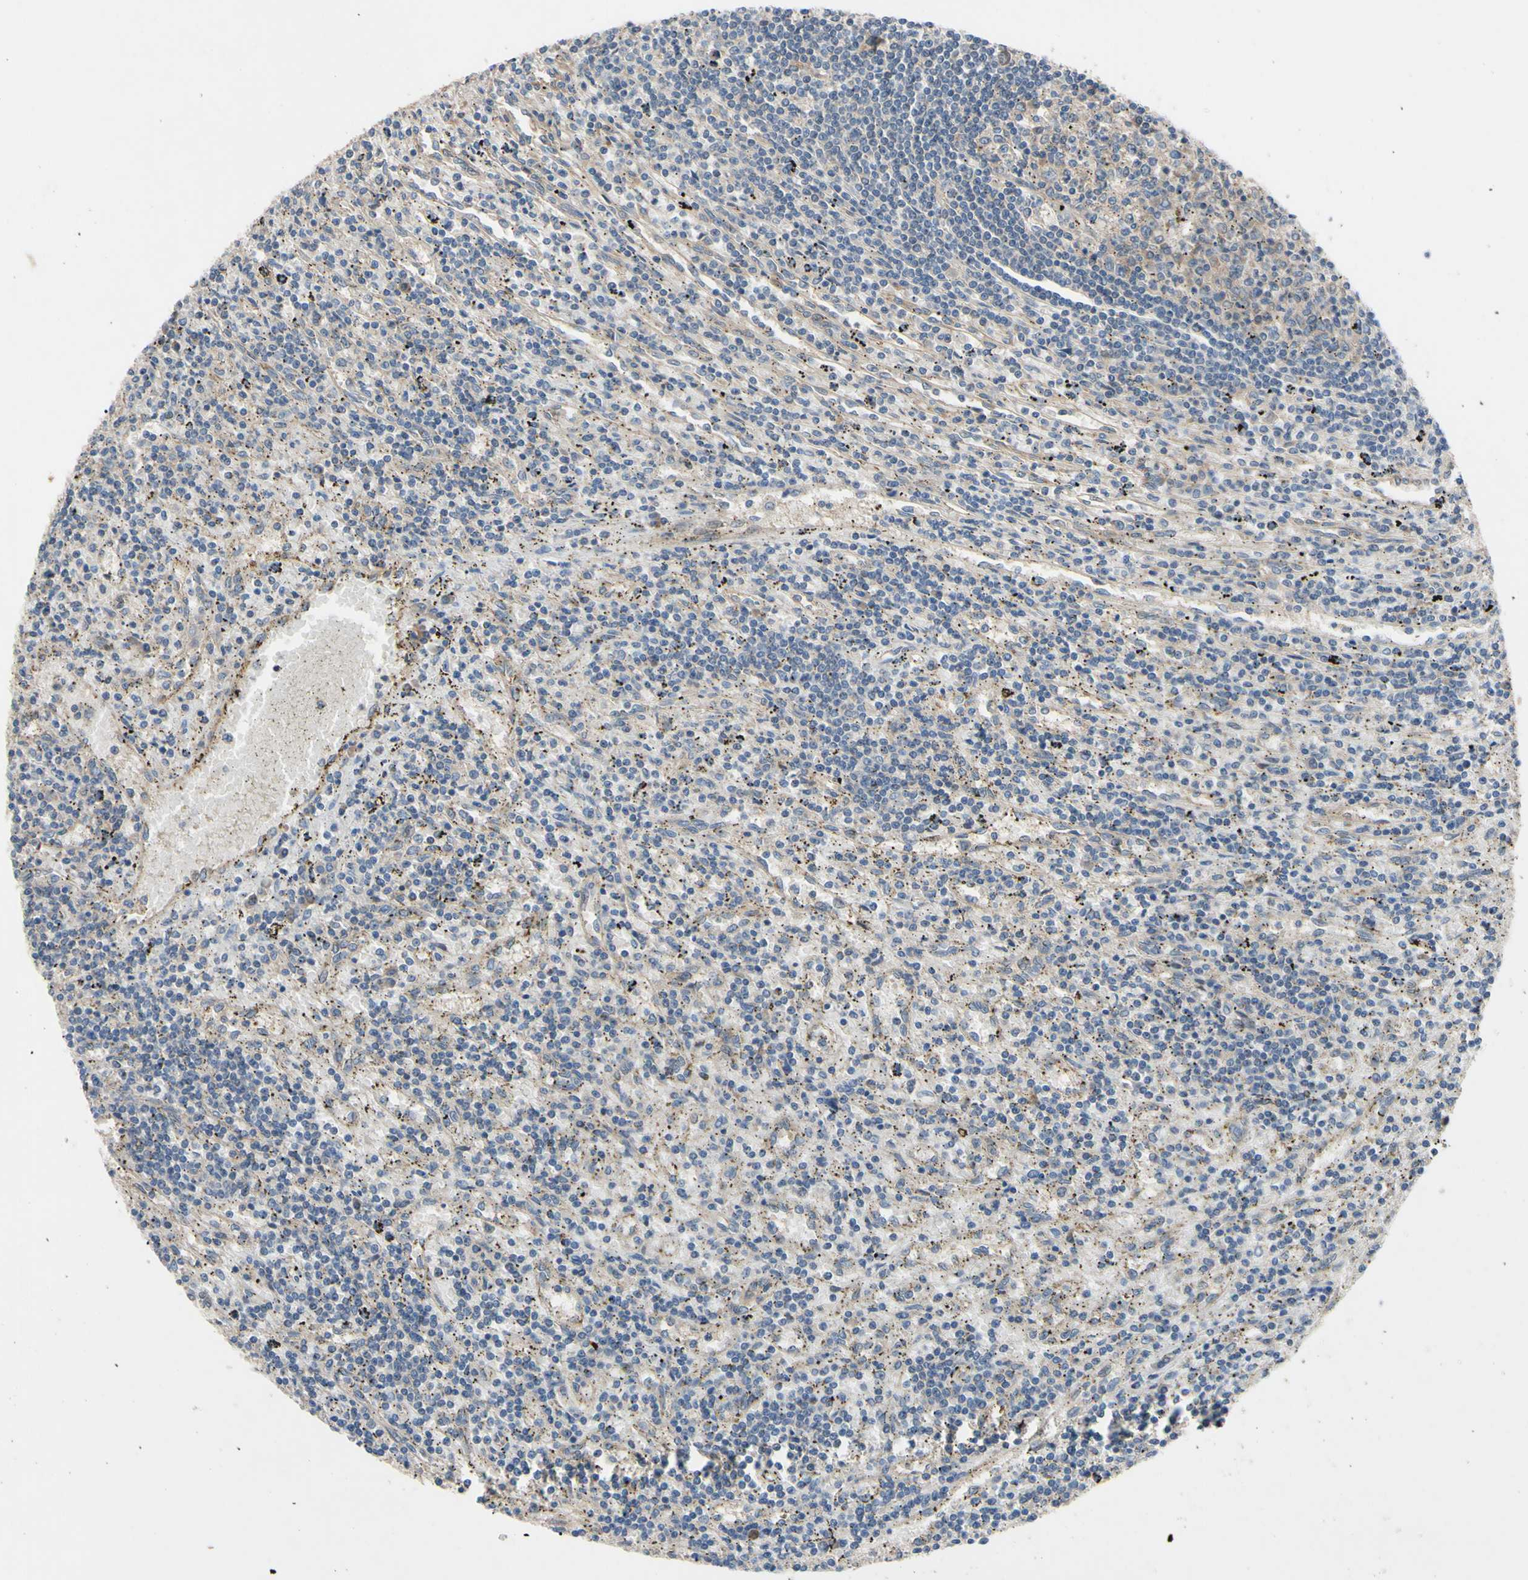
{"staining": {"intensity": "weak", "quantity": "25%-75%", "location": "cytoplasmic/membranous"}, "tissue": "lymphoma", "cell_type": "Tumor cells", "image_type": "cancer", "snomed": [{"axis": "morphology", "description": "Malignant lymphoma, non-Hodgkin's type, Low grade"}, {"axis": "topography", "description": "Spleen"}], "caption": "Protein analysis of lymphoma tissue displays weak cytoplasmic/membranous positivity in about 25%-75% of tumor cells.", "gene": "HILPDA", "patient": {"sex": "male", "age": 76}}